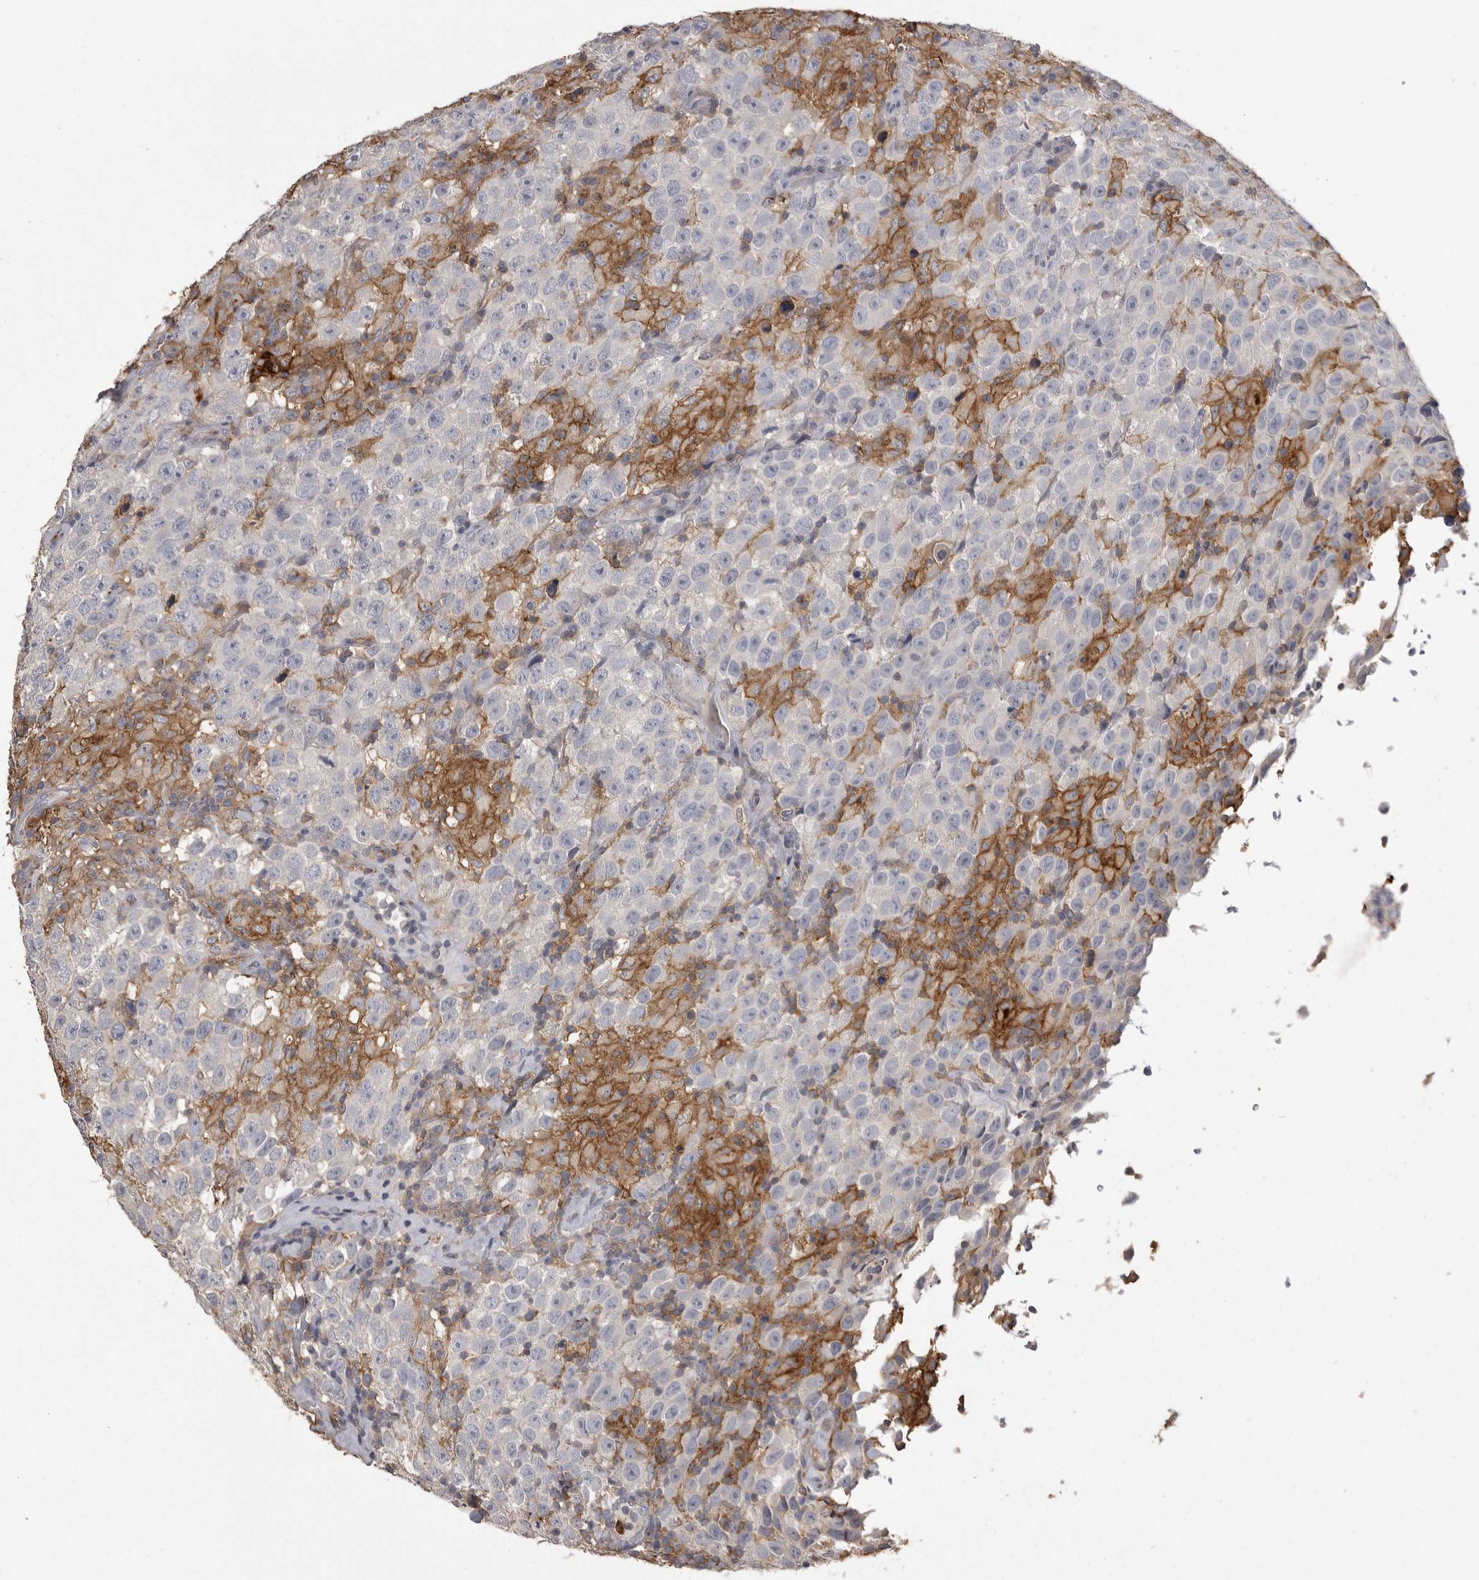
{"staining": {"intensity": "negative", "quantity": "none", "location": "none"}, "tissue": "testis cancer", "cell_type": "Tumor cells", "image_type": "cancer", "snomed": [{"axis": "morphology", "description": "Seminoma, NOS"}, {"axis": "topography", "description": "Testis"}], "caption": "High magnification brightfield microscopy of testis cancer stained with DAB (brown) and counterstained with hematoxylin (blue): tumor cells show no significant staining. (DAB (3,3'-diaminobenzidine) immunohistochemistry (IHC) with hematoxylin counter stain).", "gene": "CMTM6", "patient": {"sex": "male", "age": 41}}